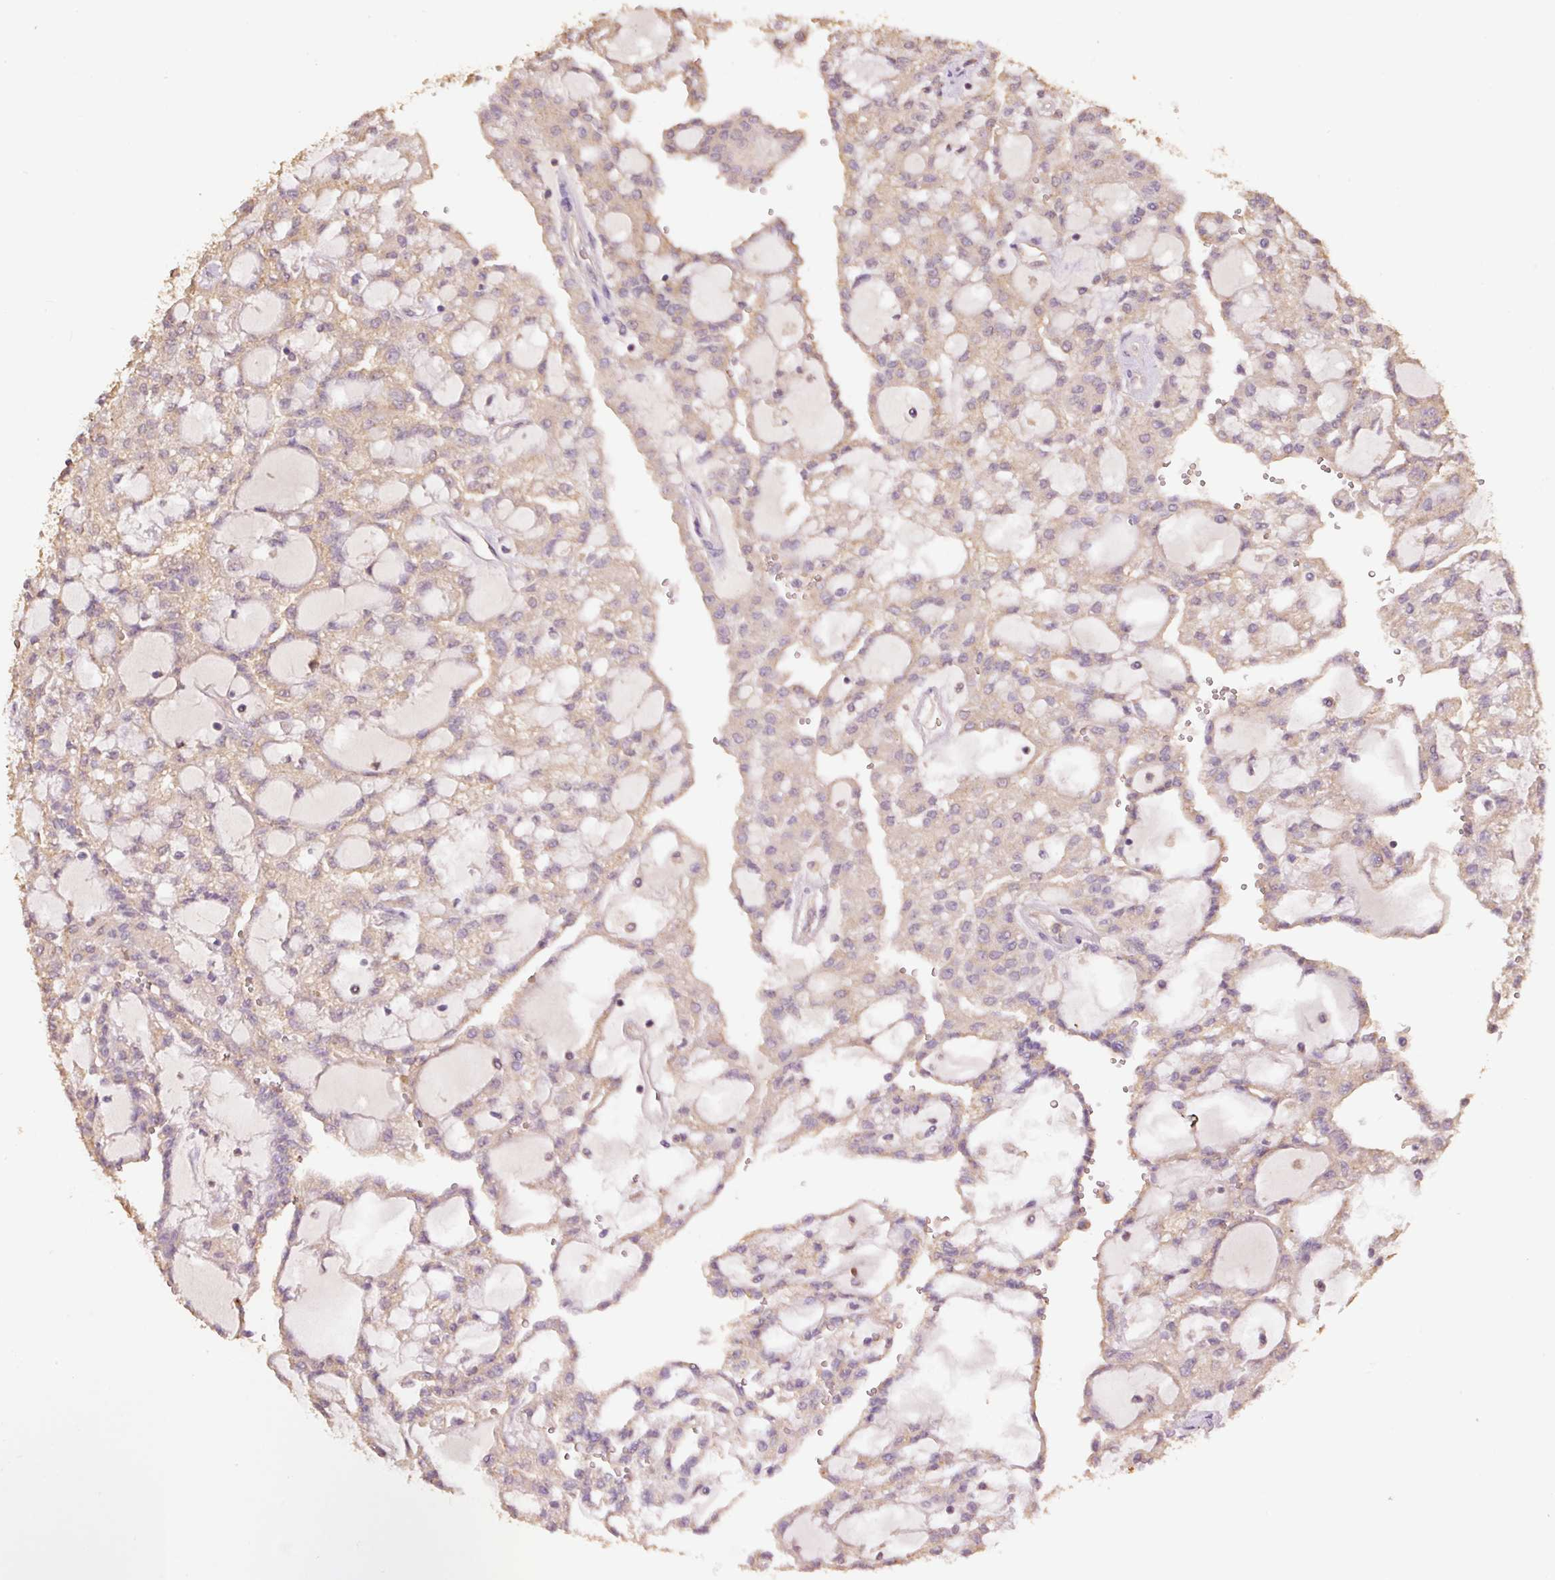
{"staining": {"intensity": "weak", "quantity": ">75%", "location": "cytoplasmic/membranous"}, "tissue": "renal cancer", "cell_type": "Tumor cells", "image_type": "cancer", "snomed": [{"axis": "morphology", "description": "Adenocarcinoma, NOS"}, {"axis": "topography", "description": "Kidney"}], "caption": "About >75% of tumor cells in renal cancer exhibit weak cytoplasmic/membranous protein staining as visualized by brown immunohistochemical staining.", "gene": "HERC2", "patient": {"sex": "male", "age": 63}}